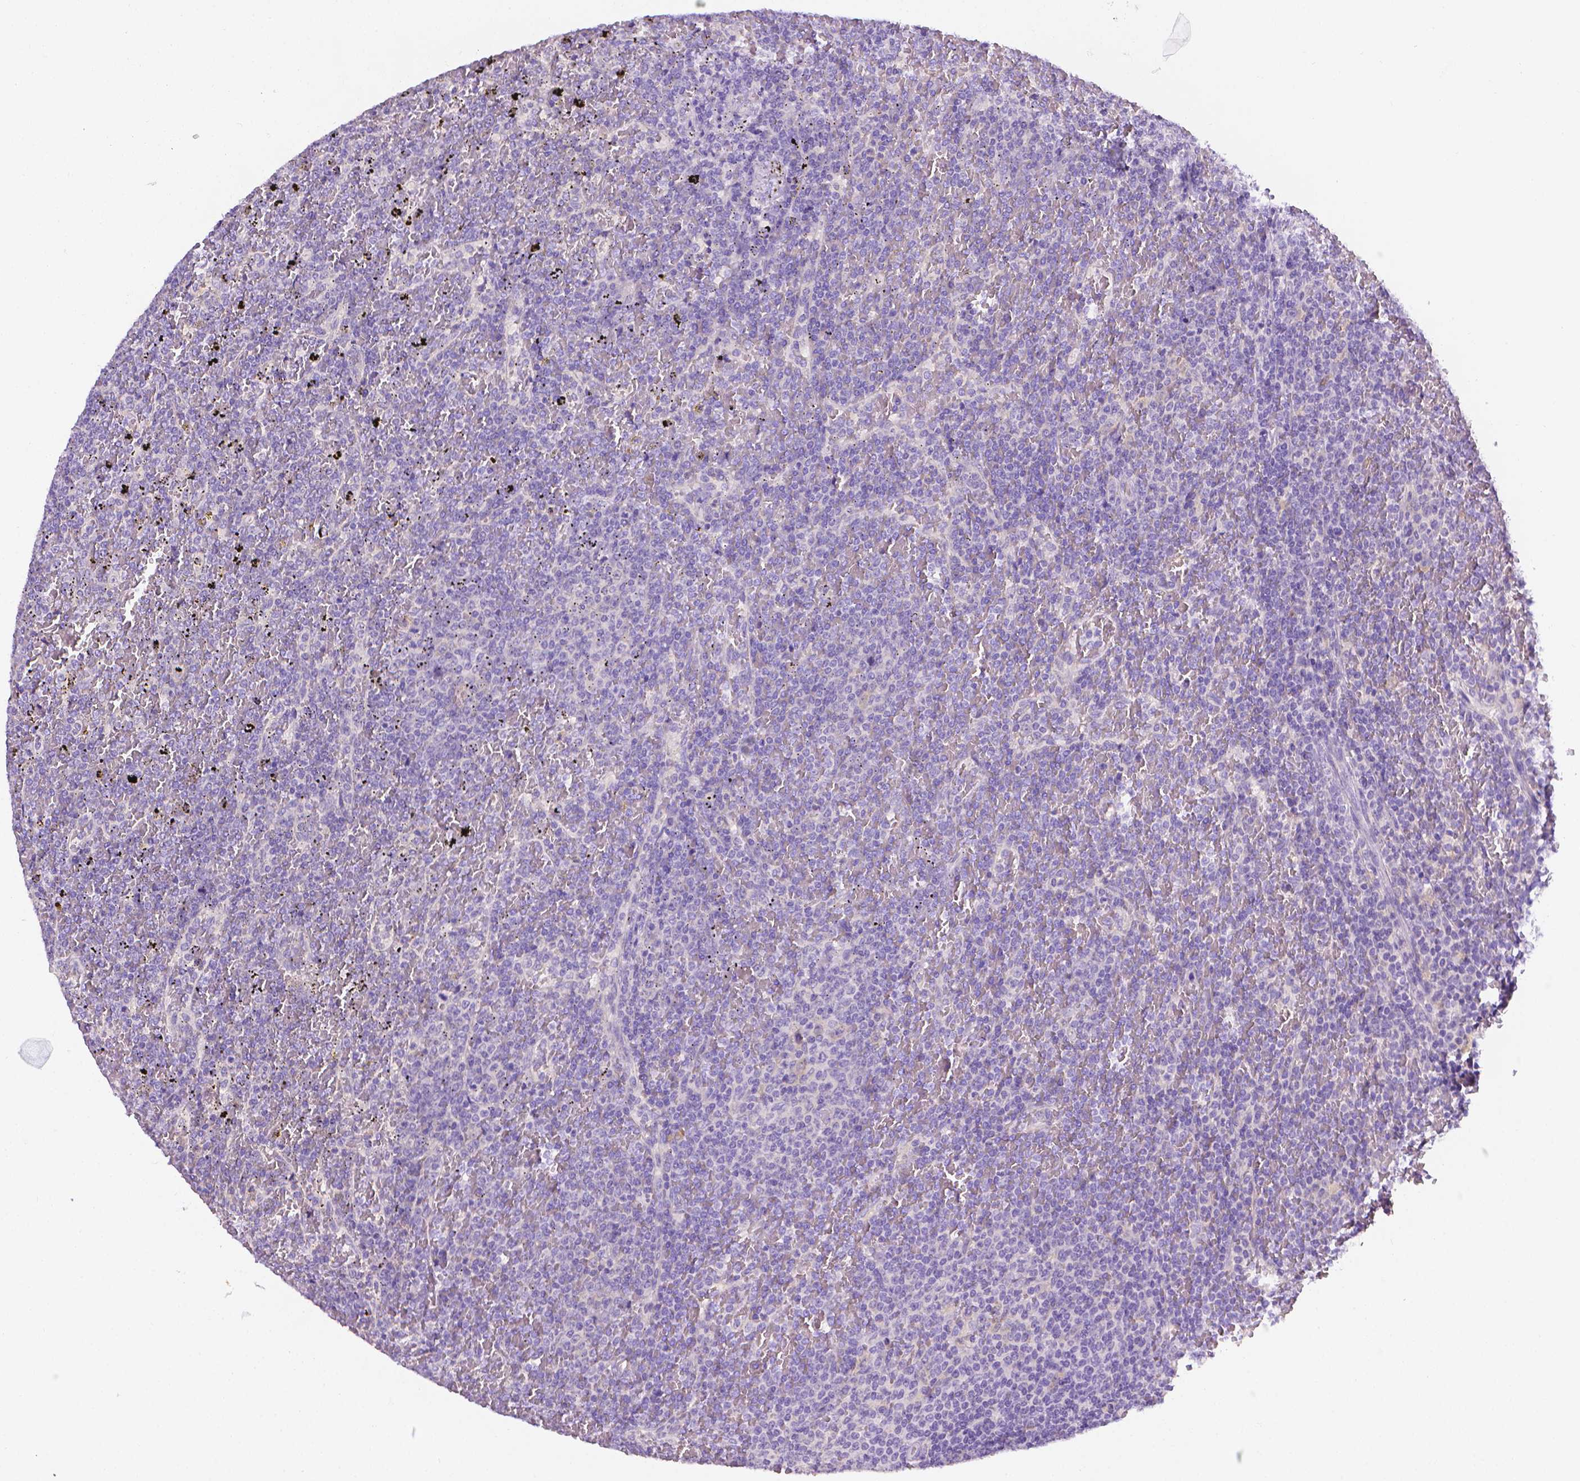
{"staining": {"intensity": "negative", "quantity": "none", "location": "none"}, "tissue": "lymphoma", "cell_type": "Tumor cells", "image_type": "cancer", "snomed": [{"axis": "morphology", "description": "Malignant lymphoma, non-Hodgkin's type, Low grade"}, {"axis": "topography", "description": "Spleen"}], "caption": "DAB (3,3'-diaminobenzidine) immunohistochemical staining of low-grade malignant lymphoma, non-Hodgkin's type displays no significant expression in tumor cells.", "gene": "FASN", "patient": {"sex": "female", "age": 77}}